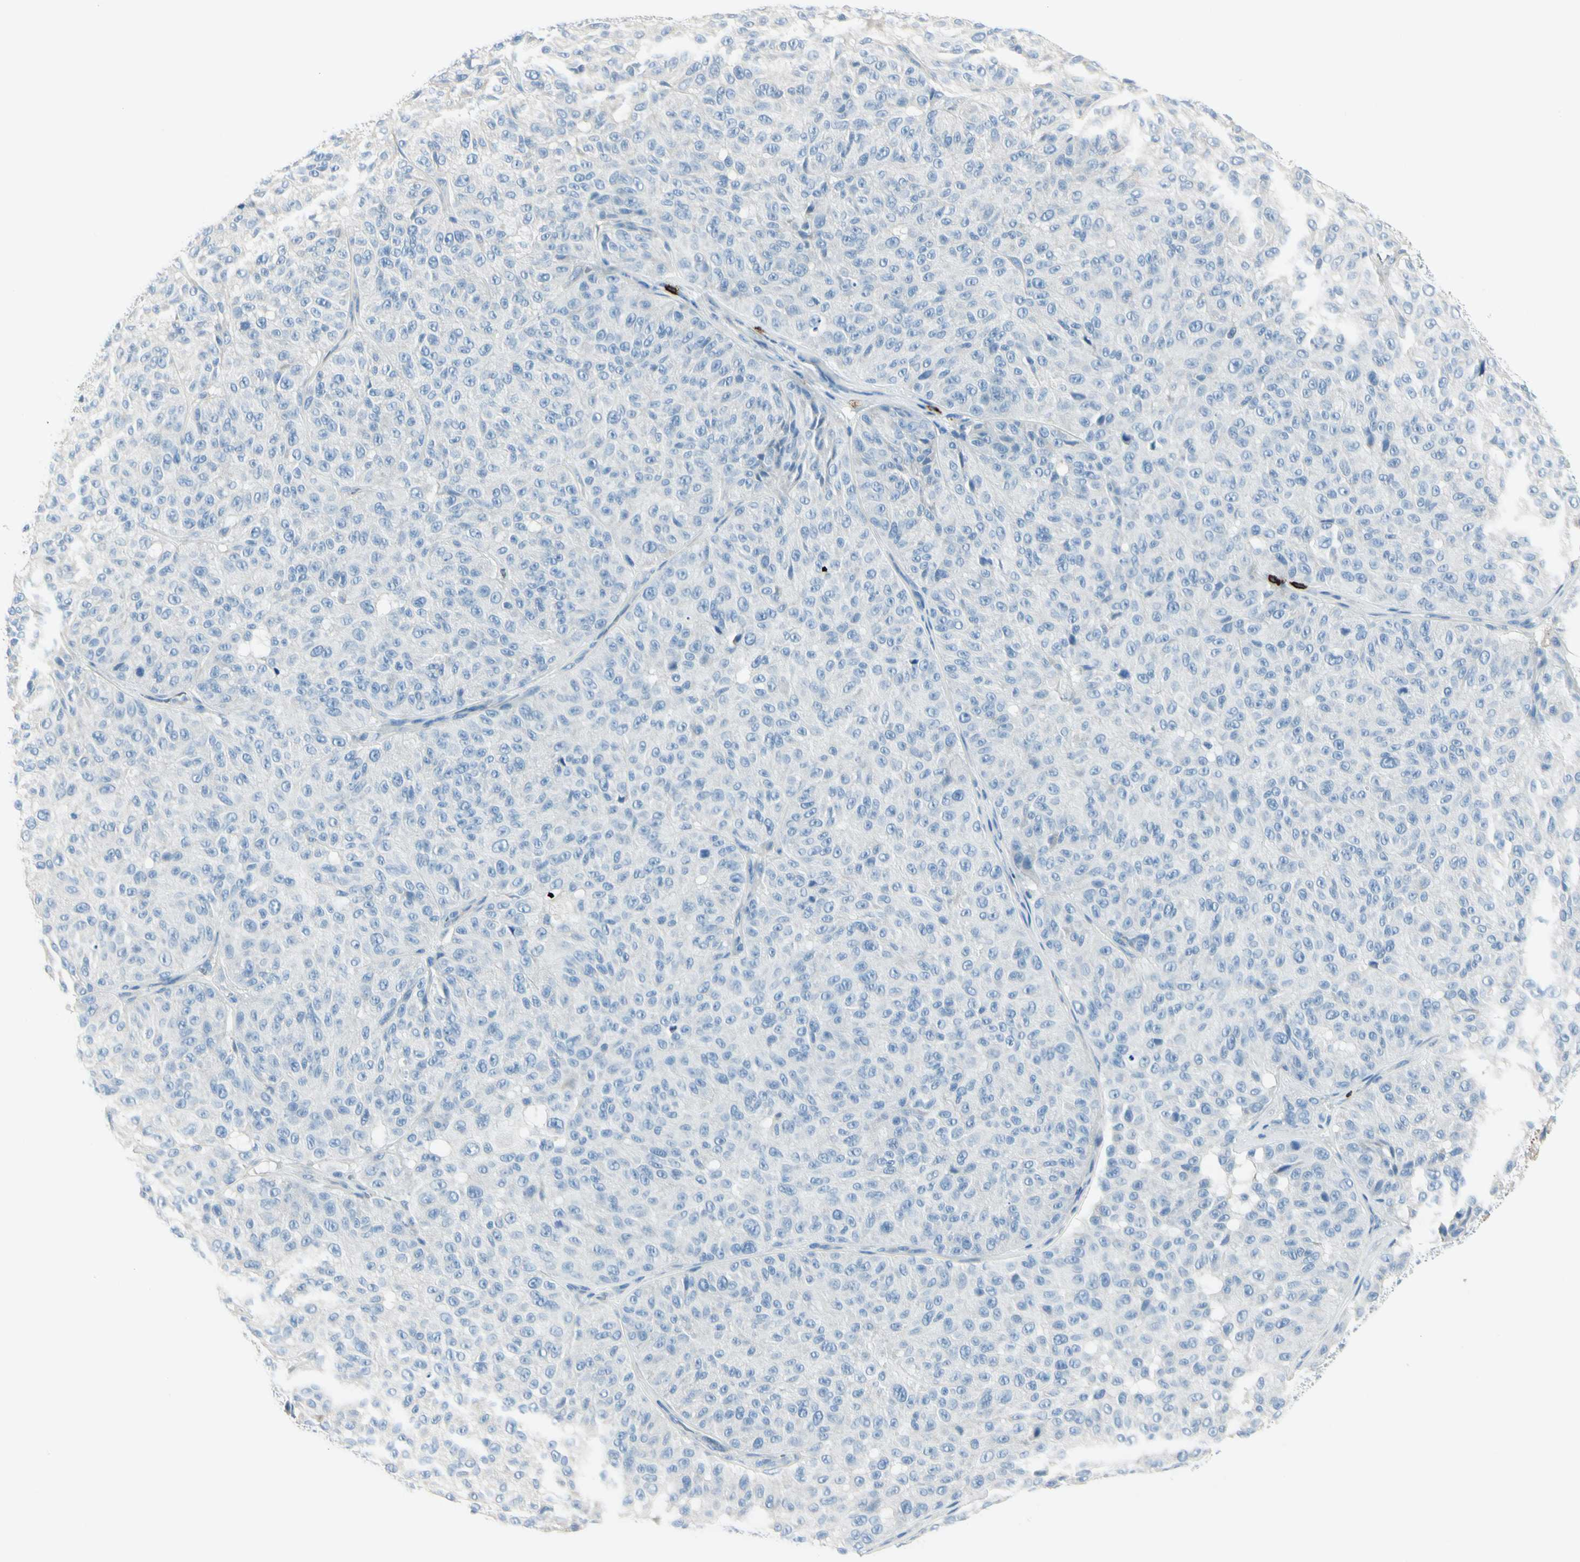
{"staining": {"intensity": "negative", "quantity": "none", "location": "none"}, "tissue": "melanoma", "cell_type": "Tumor cells", "image_type": "cancer", "snomed": [{"axis": "morphology", "description": "Malignant melanoma, NOS"}, {"axis": "topography", "description": "Skin"}], "caption": "An immunohistochemistry (IHC) photomicrograph of melanoma is shown. There is no staining in tumor cells of melanoma.", "gene": "DLG4", "patient": {"sex": "female", "age": 46}}